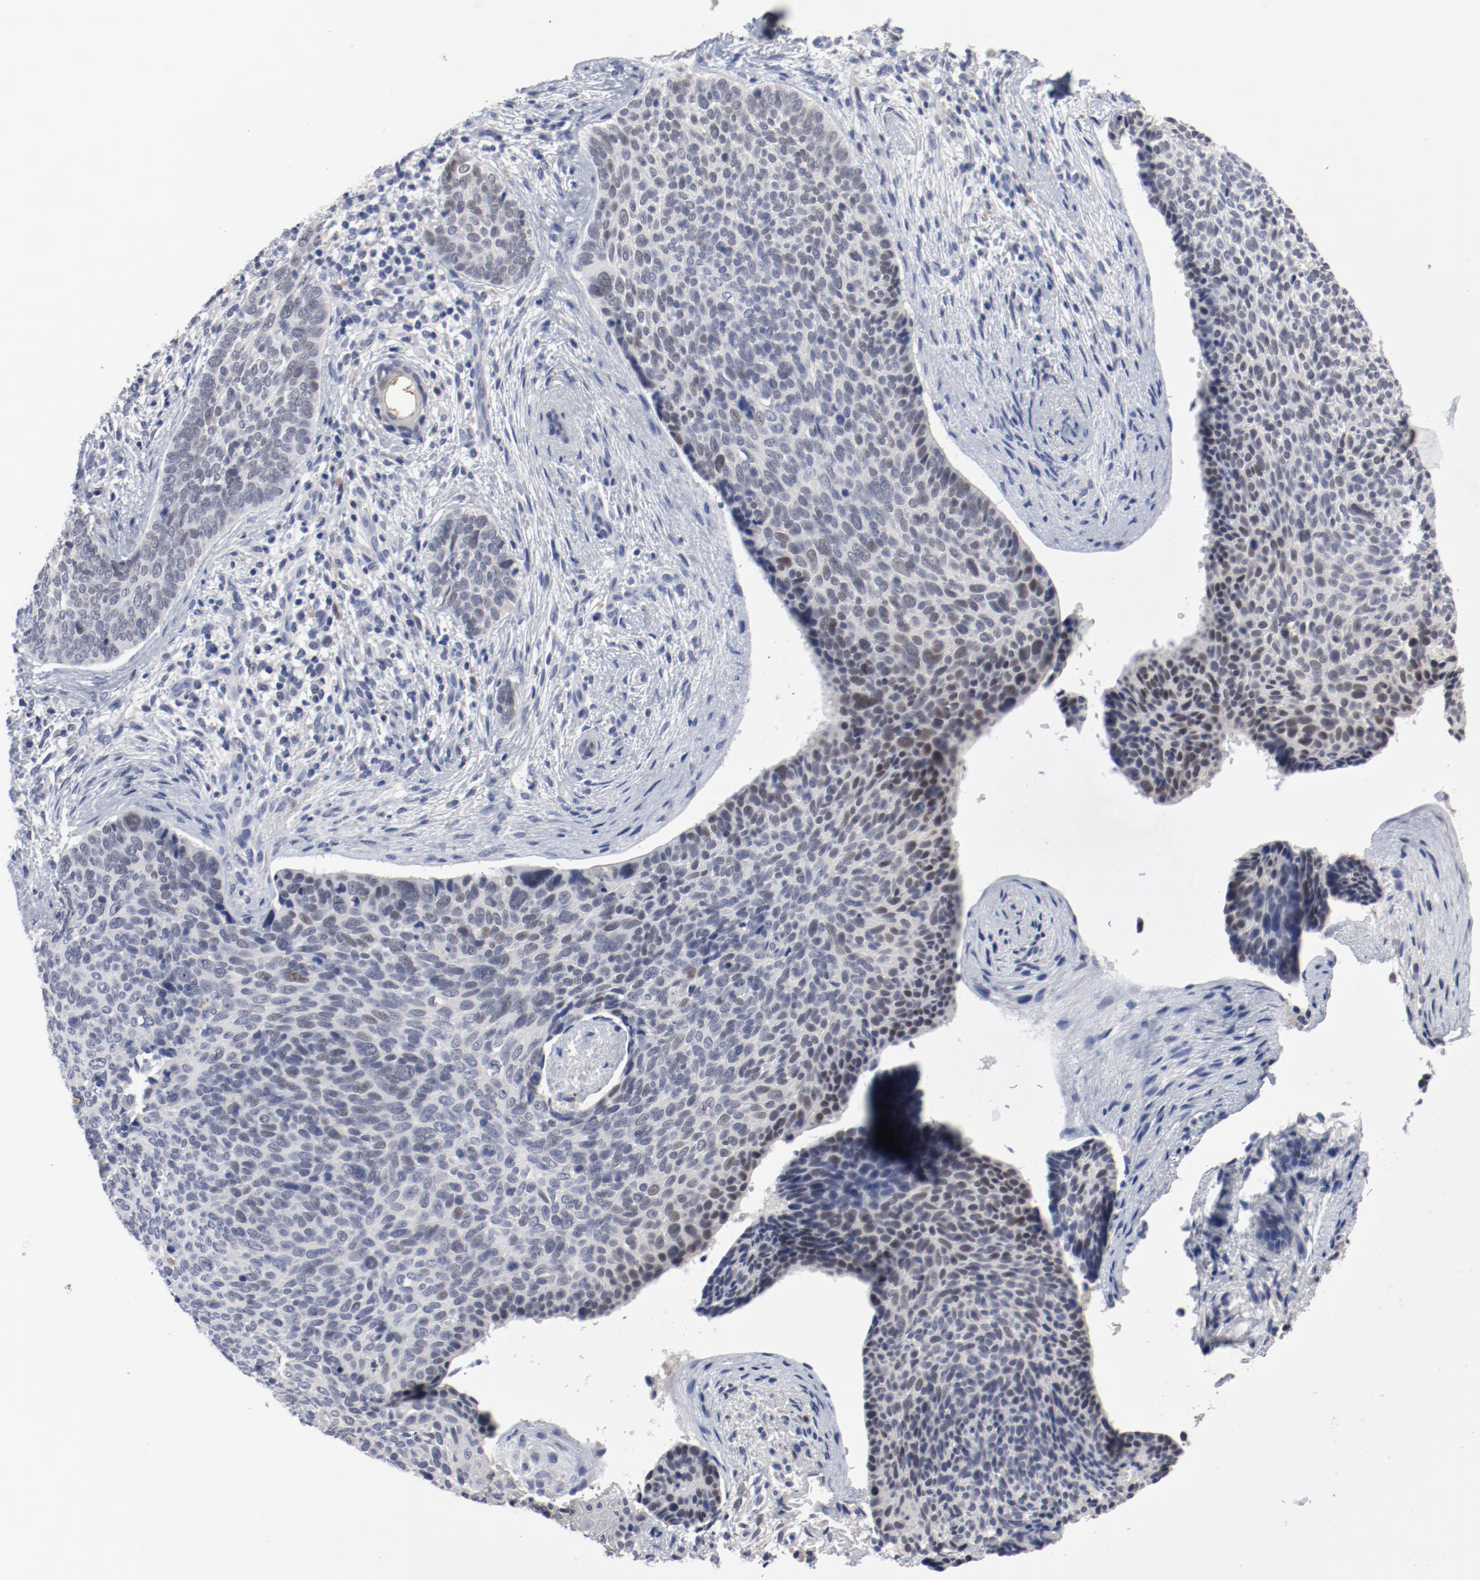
{"staining": {"intensity": "negative", "quantity": "none", "location": "none"}, "tissue": "skin cancer", "cell_type": "Tumor cells", "image_type": "cancer", "snomed": [{"axis": "morphology", "description": "Normal tissue, NOS"}, {"axis": "morphology", "description": "Basal cell carcinoma"}, {"axis": "topography", "description": "Skin"}], "caption": "Immunohistochemical staining of basal cell carcinoma (skin) displays no significant expression in tumor cells.", "gene": "ANKLE2", "patient": {"sex": "female", "age": 57}}